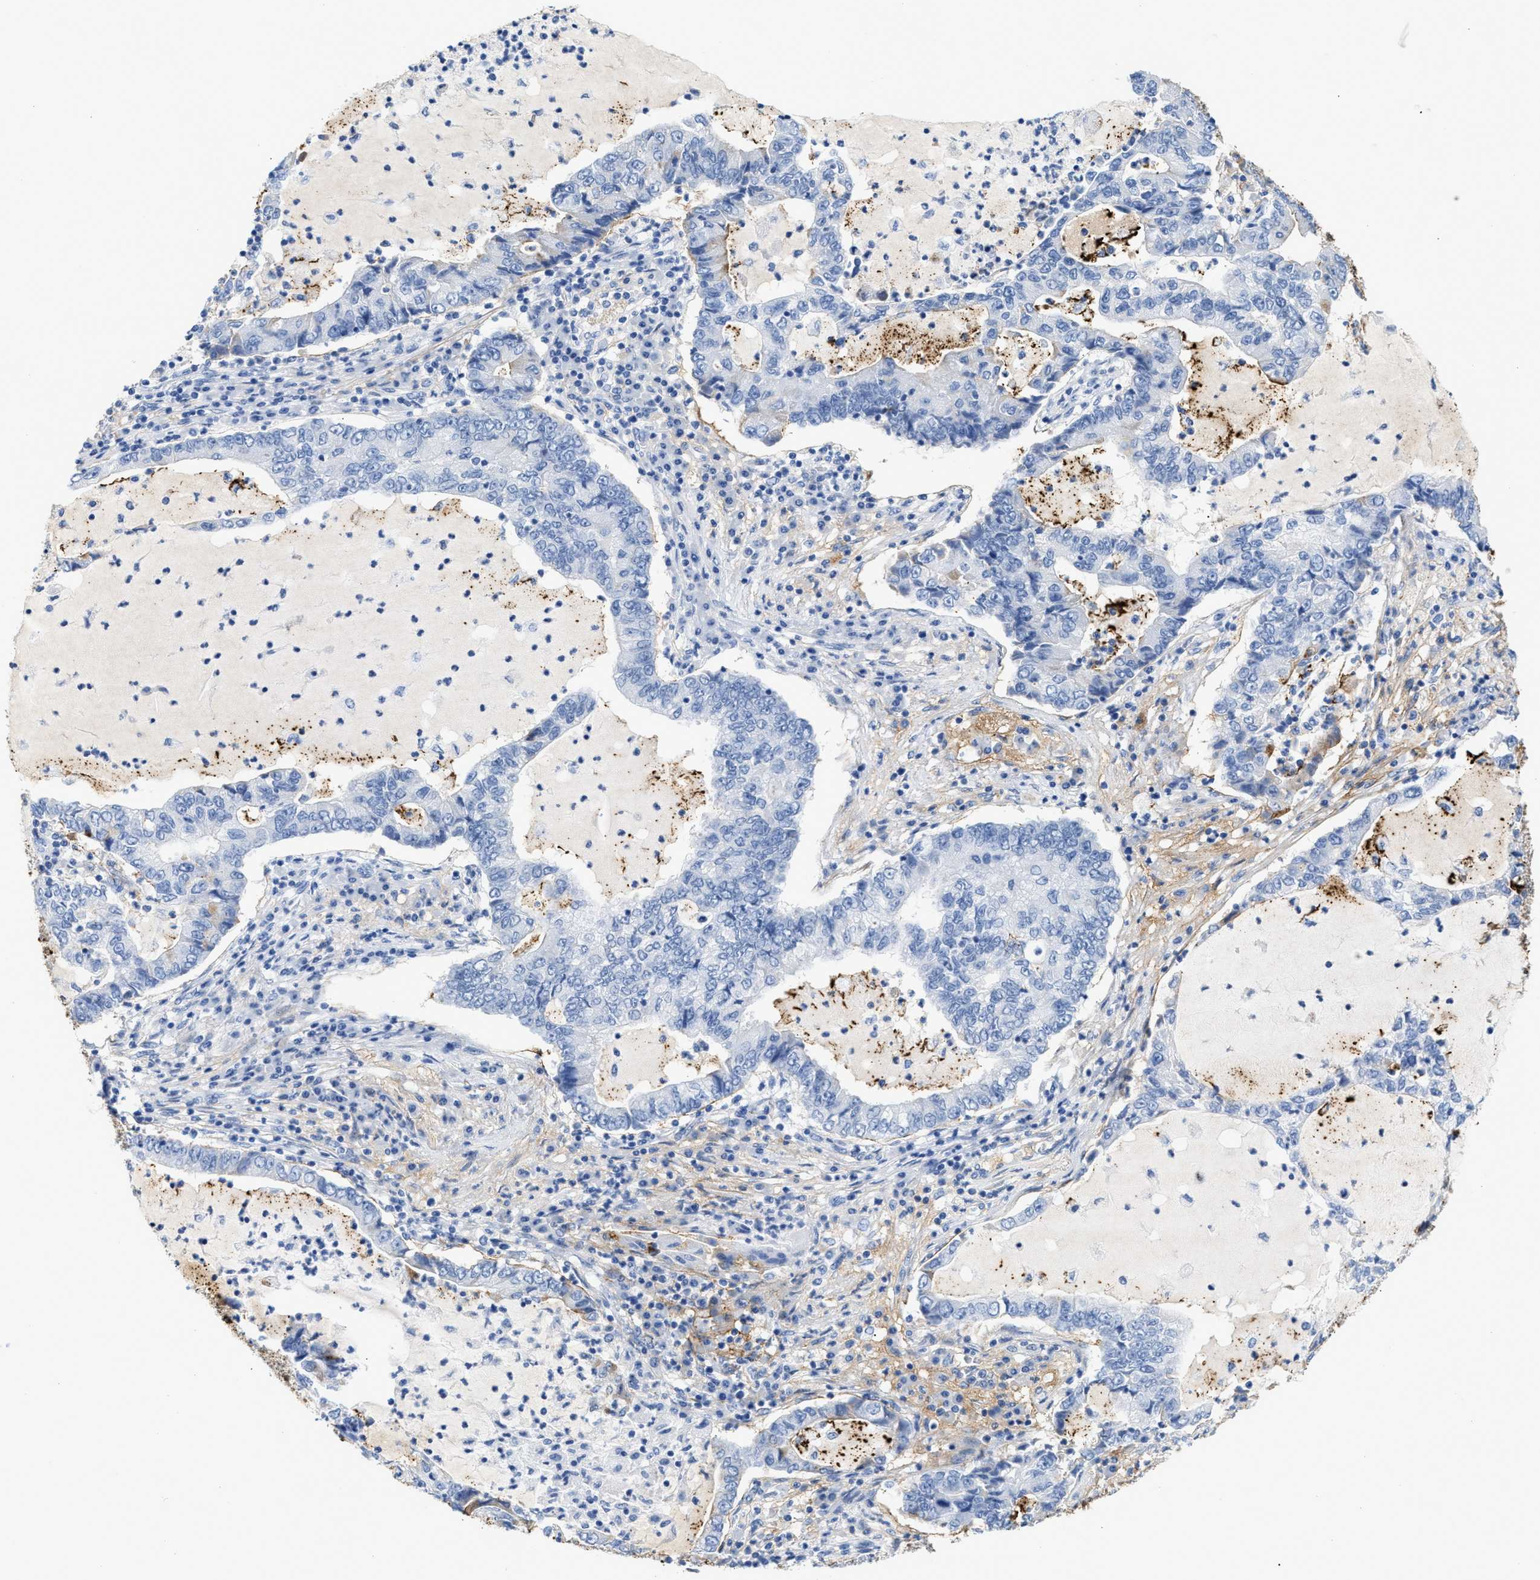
{"staining": {"intensity": "weak", "quantity": "<25%", "location": "nuclear"}, "tissue": "lung cancer", "cell_type": "Tumor cells", "image_type": "cancer", "snomed": [{"axis": "morphology", "description": "Adenocarcinoma, NOS"}, {"axis": "topography", "description": "Lung"}], "caption": "Adenocarcinoma (lung) was stained to show a protein in brown. There is no significant expression in tumor cells. (Brightfield microscopy of DAB (3,3'-diaminobenzidine) immunohistochemistry at high magnification).", "gene": "TNR", "patient": {"sex": "female", "age": 51}}